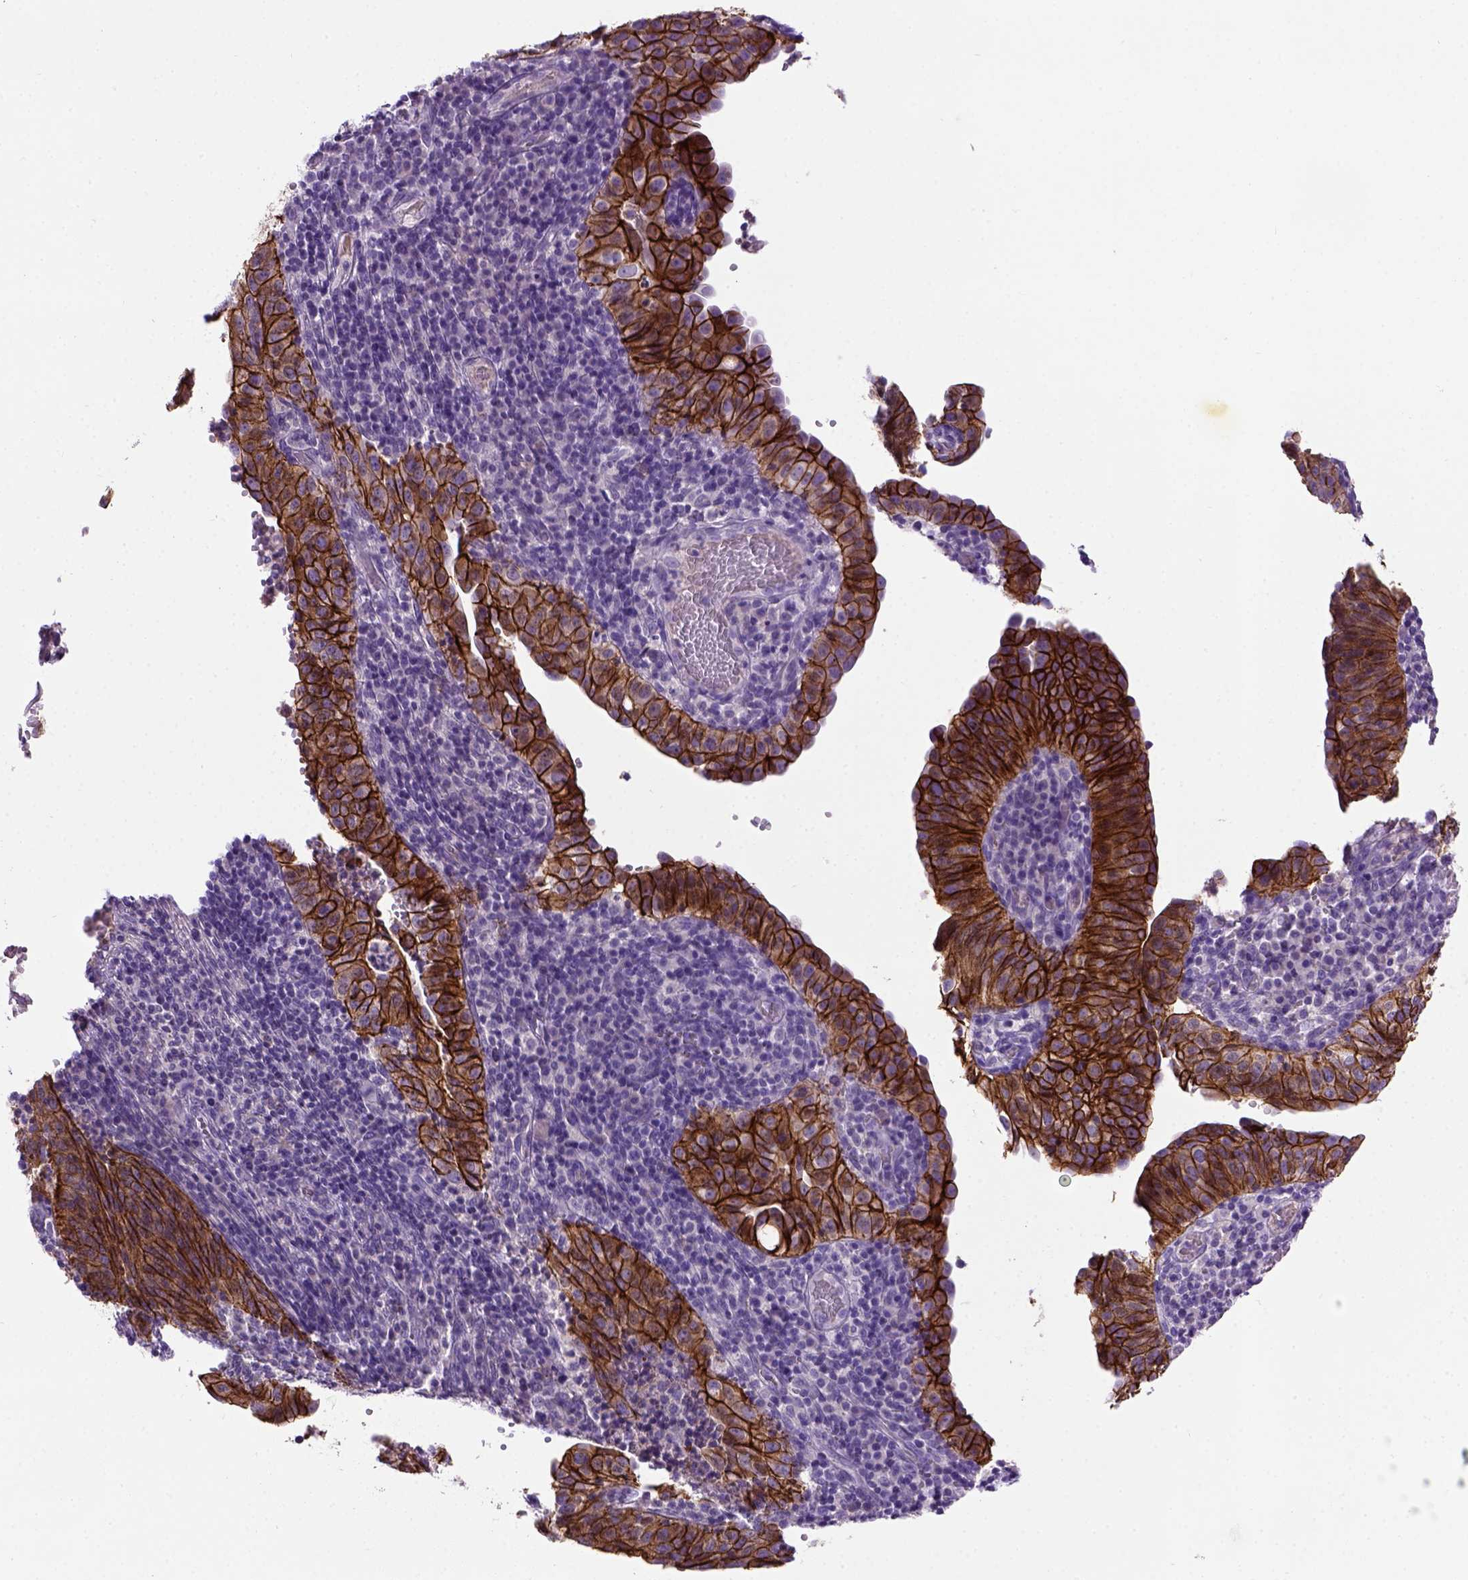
{"staining": {"intensity": "strong", "quantity": ">75%", "location": "cytoplasmic/membranous"}, "tissue": "cervical cancer", "cell_type": "Tumor cells", "image_type": "cancer", "snomed": [{"axis": "morphology", "description": "Squamous cell carcinoma, NOS"}, {"axis": "topography", "description": "Cervix"}], "caption": "Strong cytoplasmic/membranous protein staining is seen in approximately >75% of tumor cells in cervical cancer (squamous cell carcinoma). Immunohistochemistry stains the protein of interest in brown and the nuclei are stained blue.", "gene": "CDH1", "patient": {"sex": "female", "age": 39}}